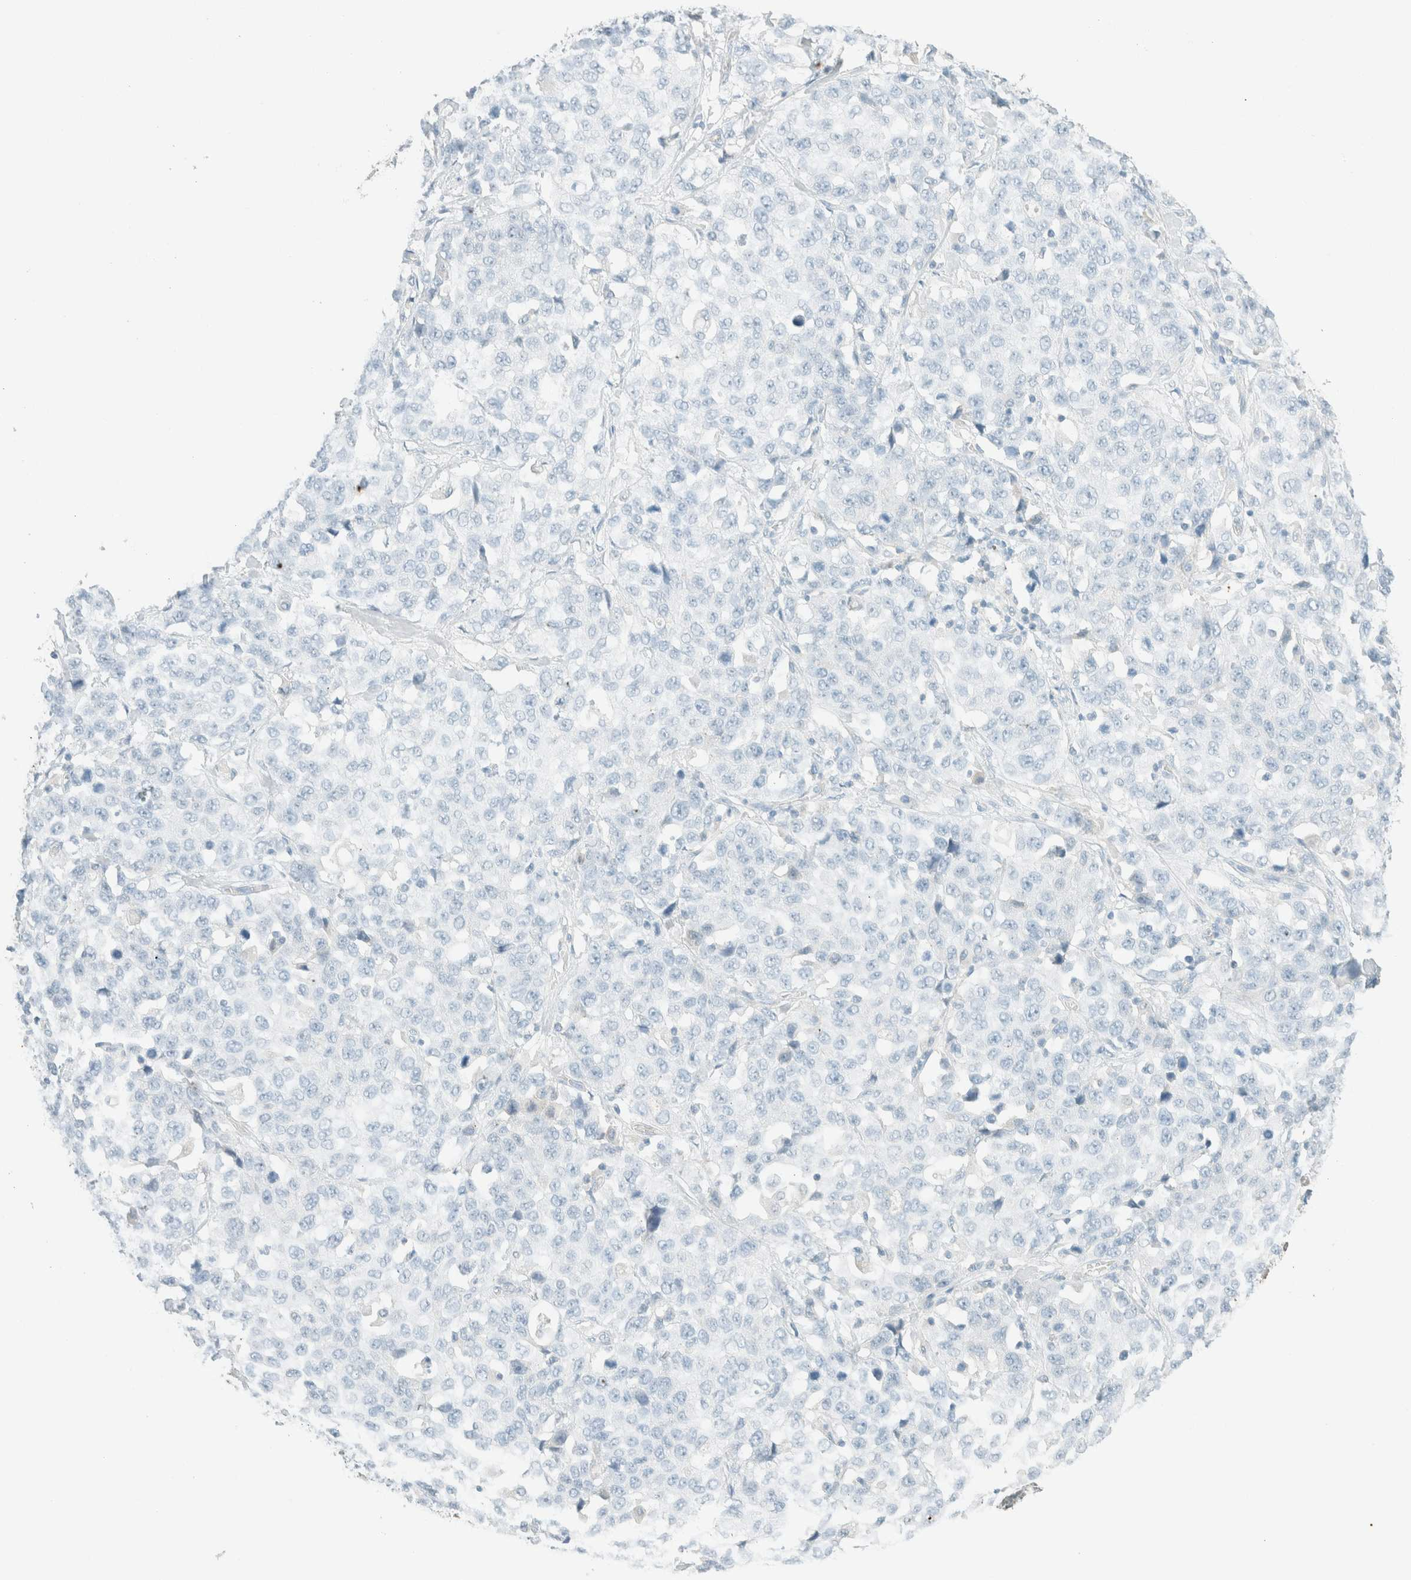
{"staining": {"intensity": "negative", "quantity": "none", "location": "none"}, "tissue": "stomach cancer", "cell_type": "Tumor cells", "image_type": "cancer", "snomed": [{"axis": "morphology", "description": "Normal tissue, NOS"}, {"axis": "morphology", "description": "Adenocarcinoma, NOS"}, {"axis": "topography", "description": "Stomach"}], "caption": "This micrograph is of adenocarcinoma (stomach) stained with IHC to label a protein in brown with the nuclei are counter-stained blue. There is no staining in tumor cells.", "gene": "GPA33", "patient": {"sex": "male", "age": 48}}